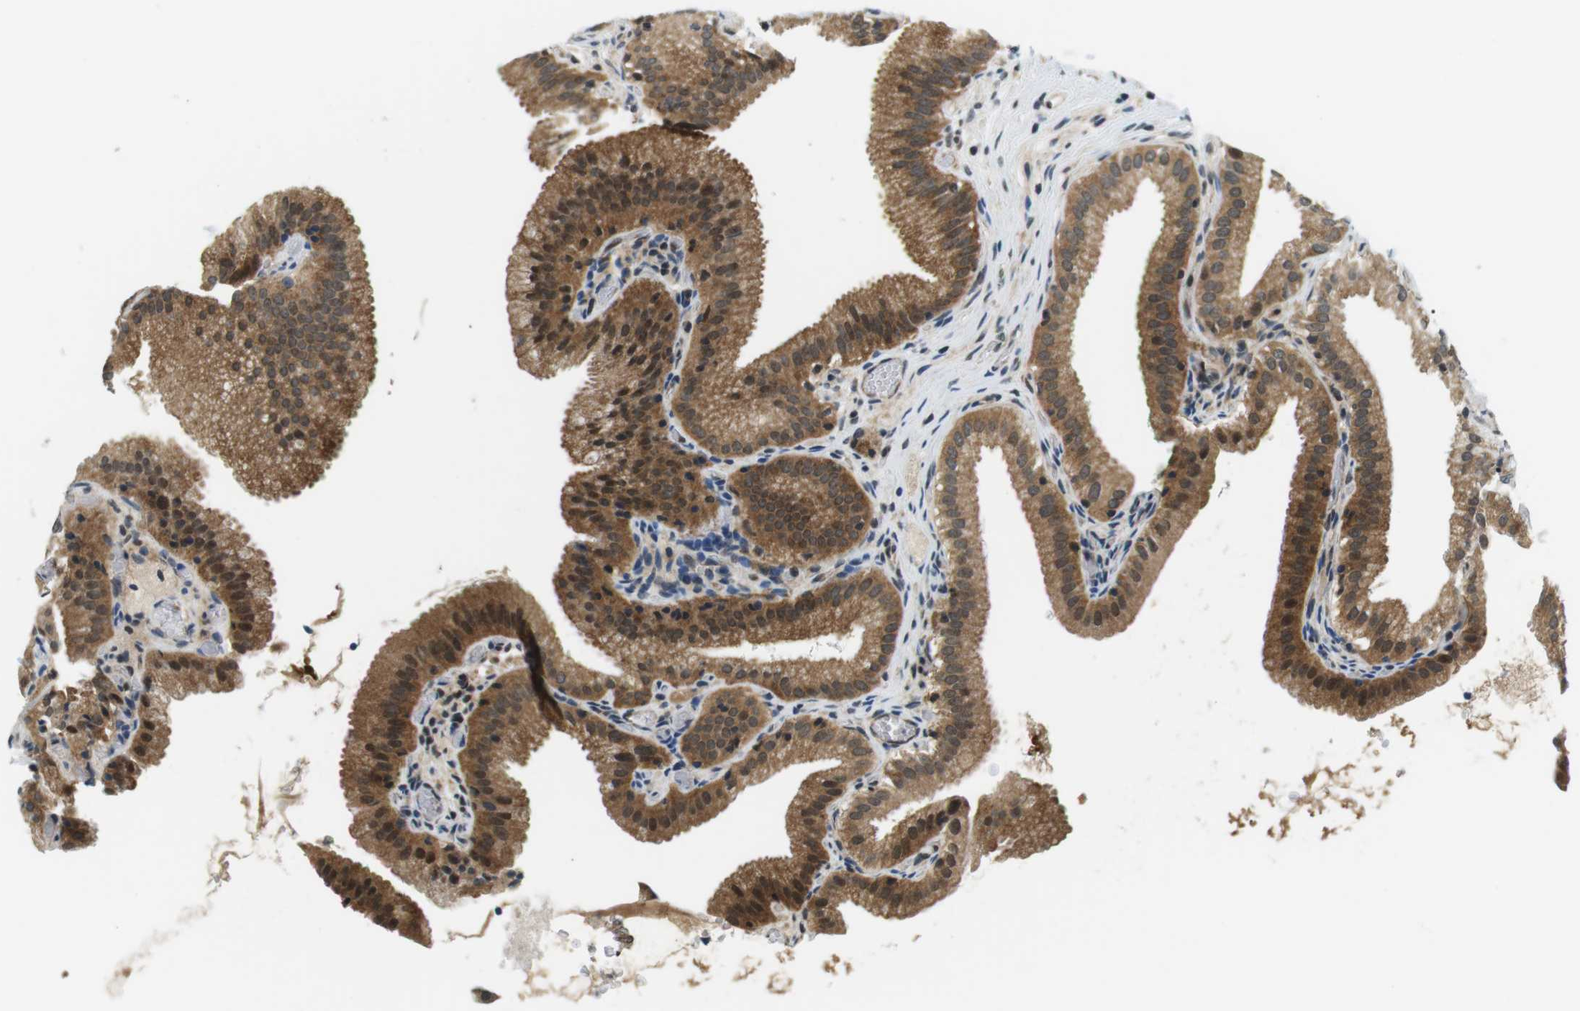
{"staining": {"intensity": "strong", "quantity": ">75%", "location": "cytoplasmic/membranous,nuclear"}, "tissue": "gallbladder", "cell_type": "Glandular cells", "image_type": "normal", "snomed": [{"axis": "morphology", "description": "Normal tissue, NOS"}, {"axis": "topography", "description": "Gallbladder"}], "caption": "Immunohistochemical staining of benign gallbladder shows strong cytoplasmic/membranous,nuclear protein staining in approximately >75% of glandular cells. (Stains: DAB (3,3'-diaminobenzidine) in brown, nuclei in blue, Microscopy: brightfield microscopy at high magnification).", "gene": "CSNK2B", "patient": {"sex": "male", "age": 54}}